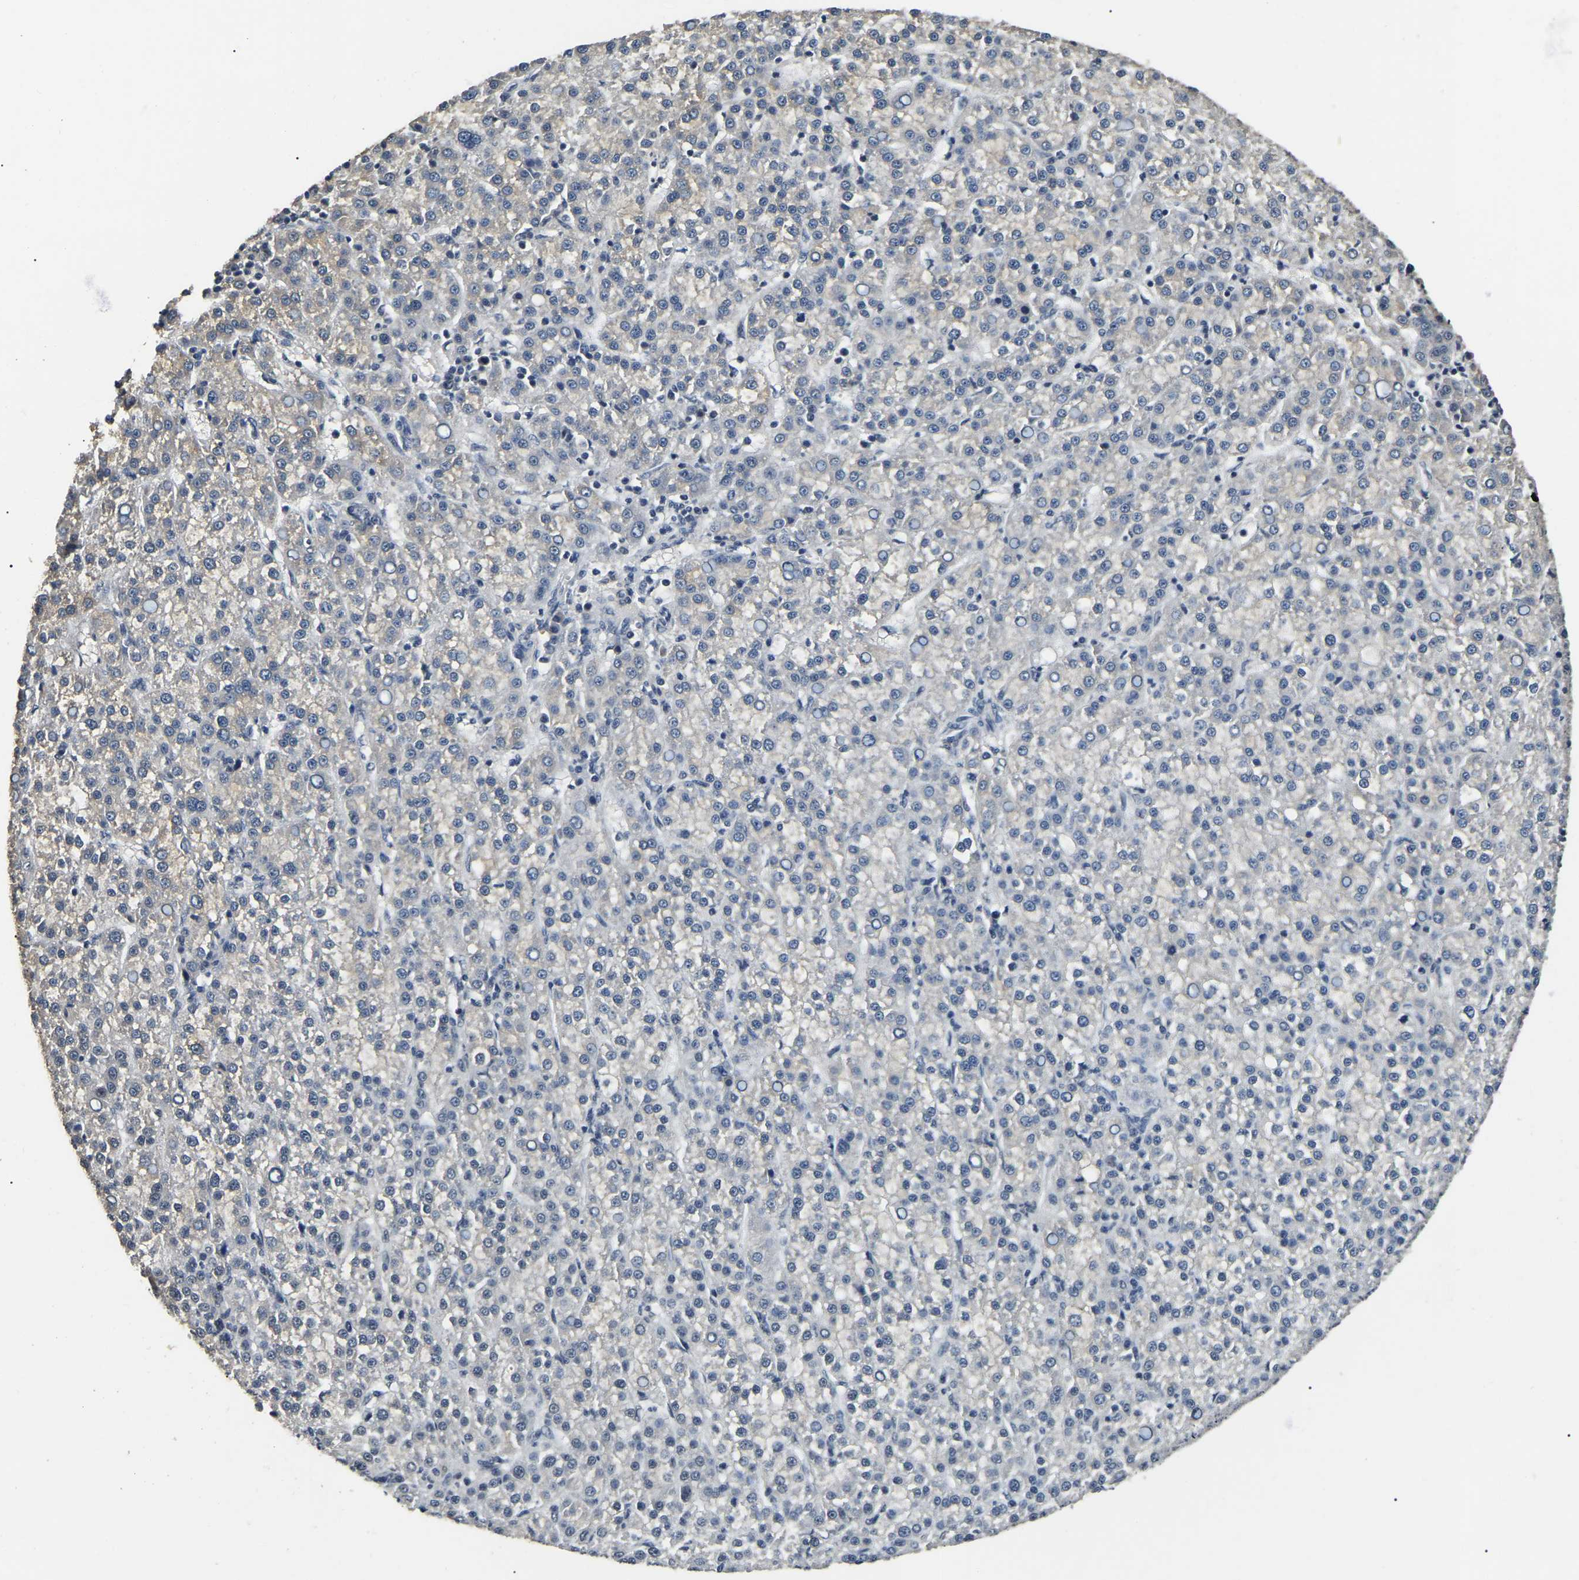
{"staining": {"intensity": "negative", "quantity": "none", "location": "none"}, "tissue": "liver cancer", "cell_type": "Tumor cells", "image_type": "cancer", "snomed": [{"axis": "morphology", "description": "Carcinoma, Hepatocellular, NOS"}, {"axis": "topography", "description": "Liver"}], "caption": "Immunohistochemistry histopathology image of neoplastic tissue: hepatocellular carcinoma (liver) stained with DAB (3,3'-diaminobenzidine) demonstrates no significant protein expression in tumor cells. Brightfield microscopy of immunohistochemistry stained with DAB (3,3'-diaminobenzidine) (brown) and hematoxylin (blue), captured at high magnification.", "gene": "PPM1E", "patient": {"sex": "female", "age": 58}}